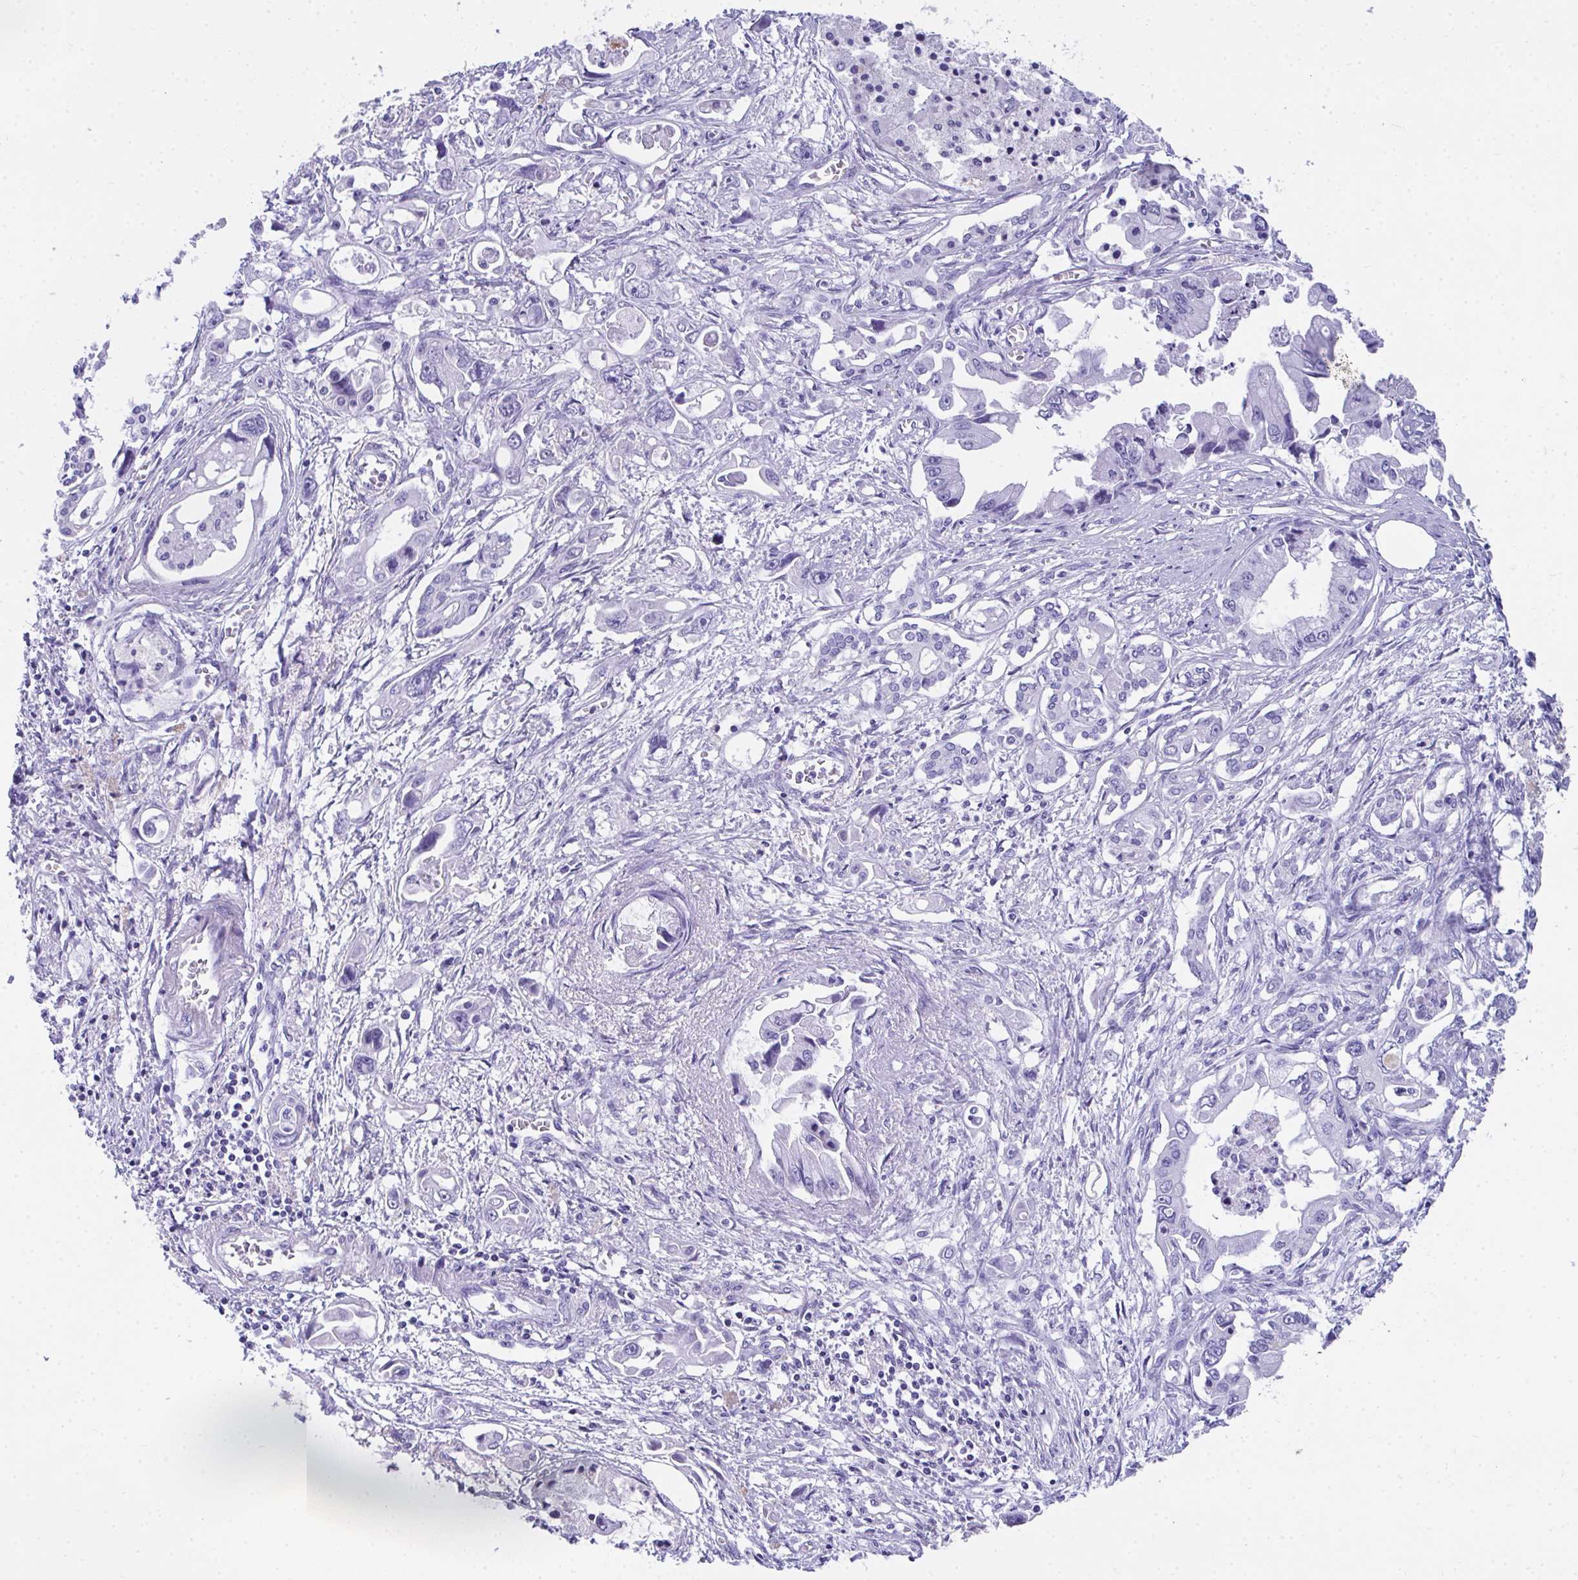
{"staining": {"intensity": "negative", "quantity": "none", "location": "none"}, "tissue": "pancreatic cancer", "cell_type": "Tumor cells", "image_type": "cancer", "snomed": [{"axis": "morphology", "description": "Adenocarcinoma, NOS"}, {"axis": "topography", "description": "Pancreas"}], "caption": "Histopathology image shows no significant protein positivity in tumor cells of adenocarcinoma (pancreatic).", "gene": "COA5", "patient": {"sex": "male", "age": 84}}